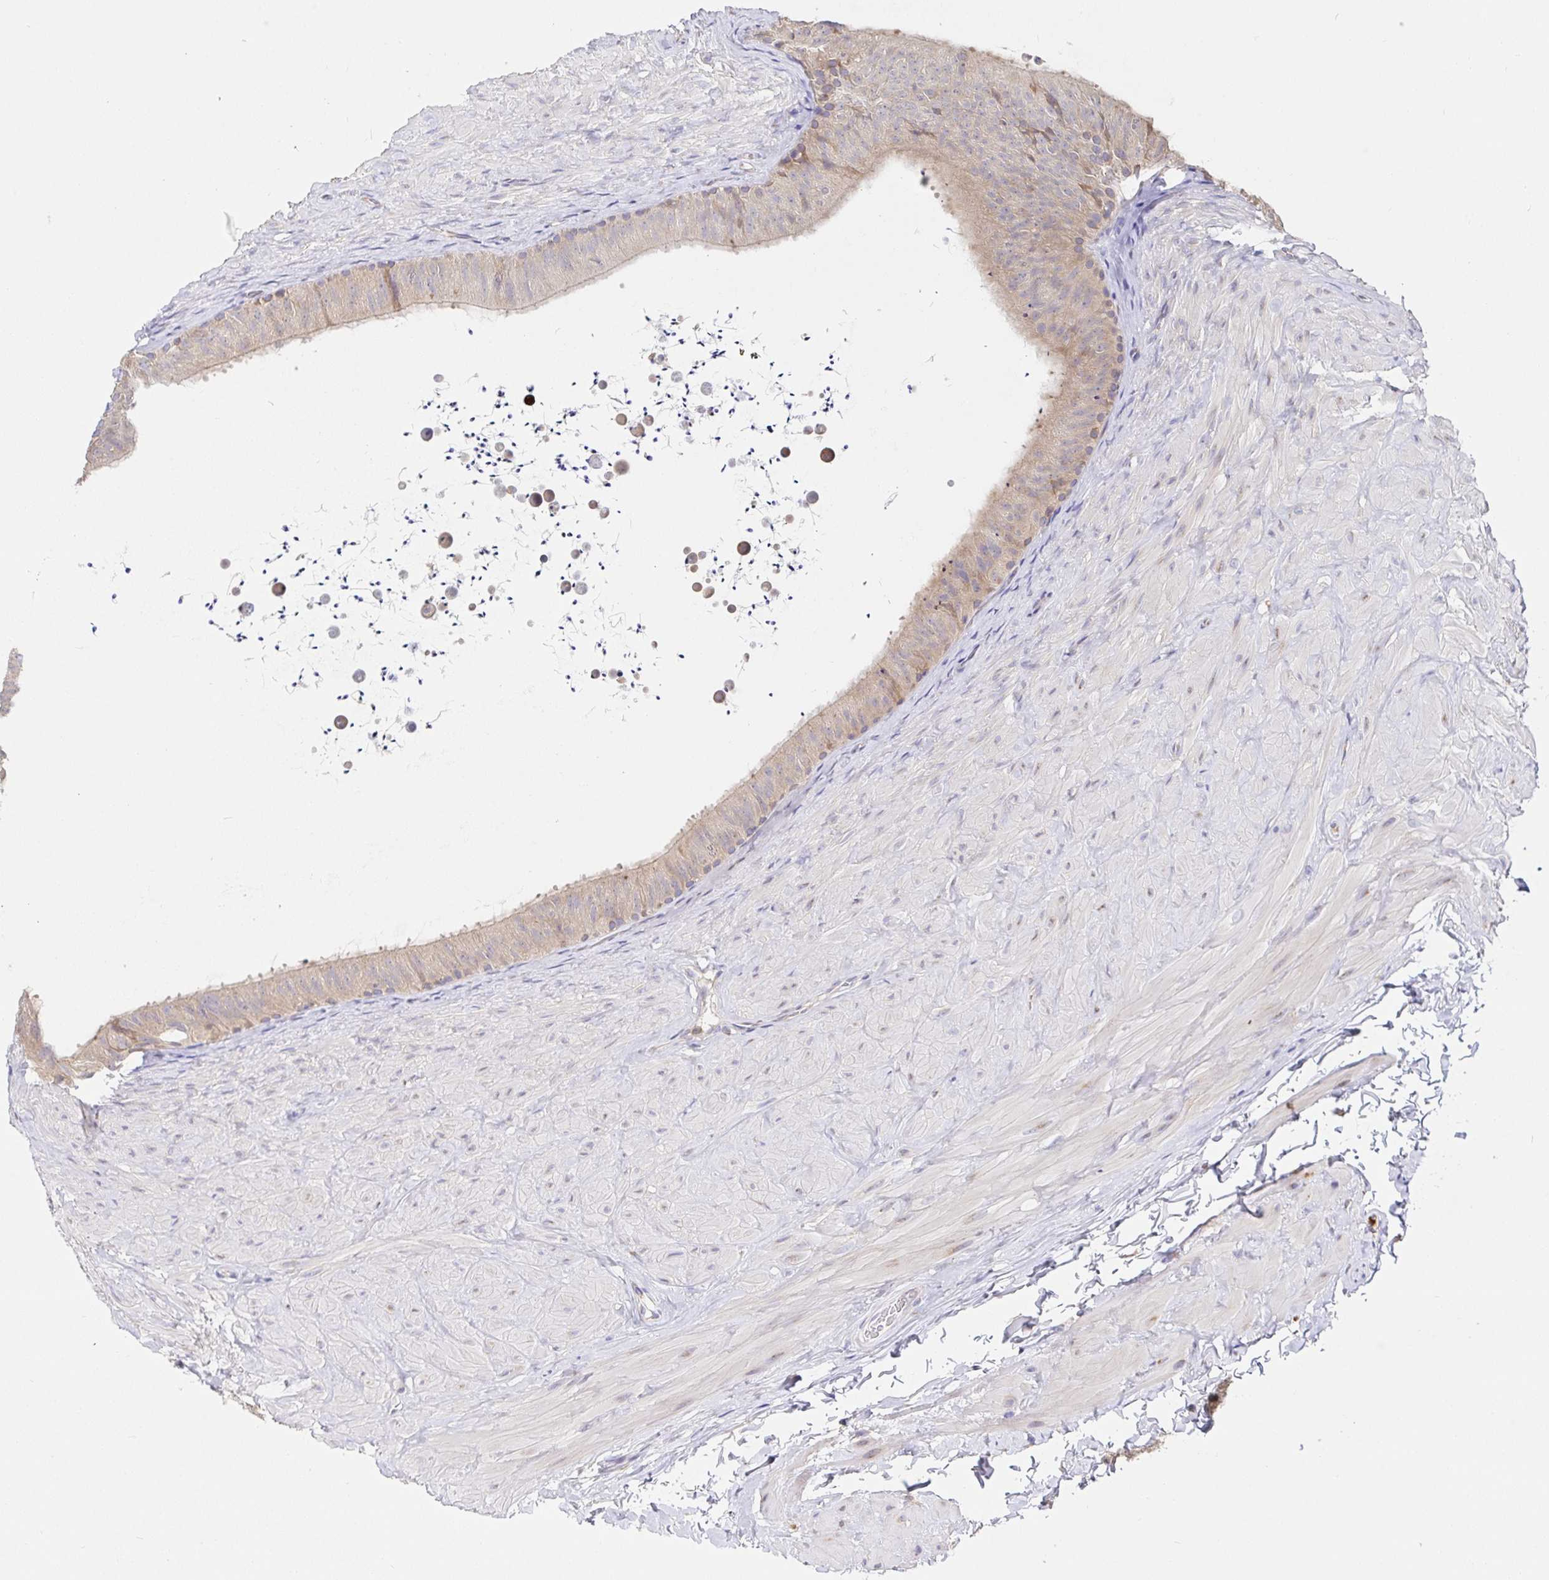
{"staining": {"intensity": "moderate", "quantity": "25%-75%", "location": "cytoplasmic/membranous"}, "tissue": "epididymis", "cell_type": "Glandular cells", "image_type": "normal", "snomed": [{"axis": "morphology", "description": "Normal tissue, NOS"}, {"axis": "topography", "description": "Epididymis, spermatic cord, NOS"}, {"axis": "topography", "description": "Epididymis"}], "caption": "A micrograph showing moderate cytoplasmic/membranous expression in approximately 25%-75% of glandular cells in unremarkable epididymis, as visualized by brown immunohistochemical staining.", "gene": "PDPK1", "patient": {"sex": "male", "age": 31}}